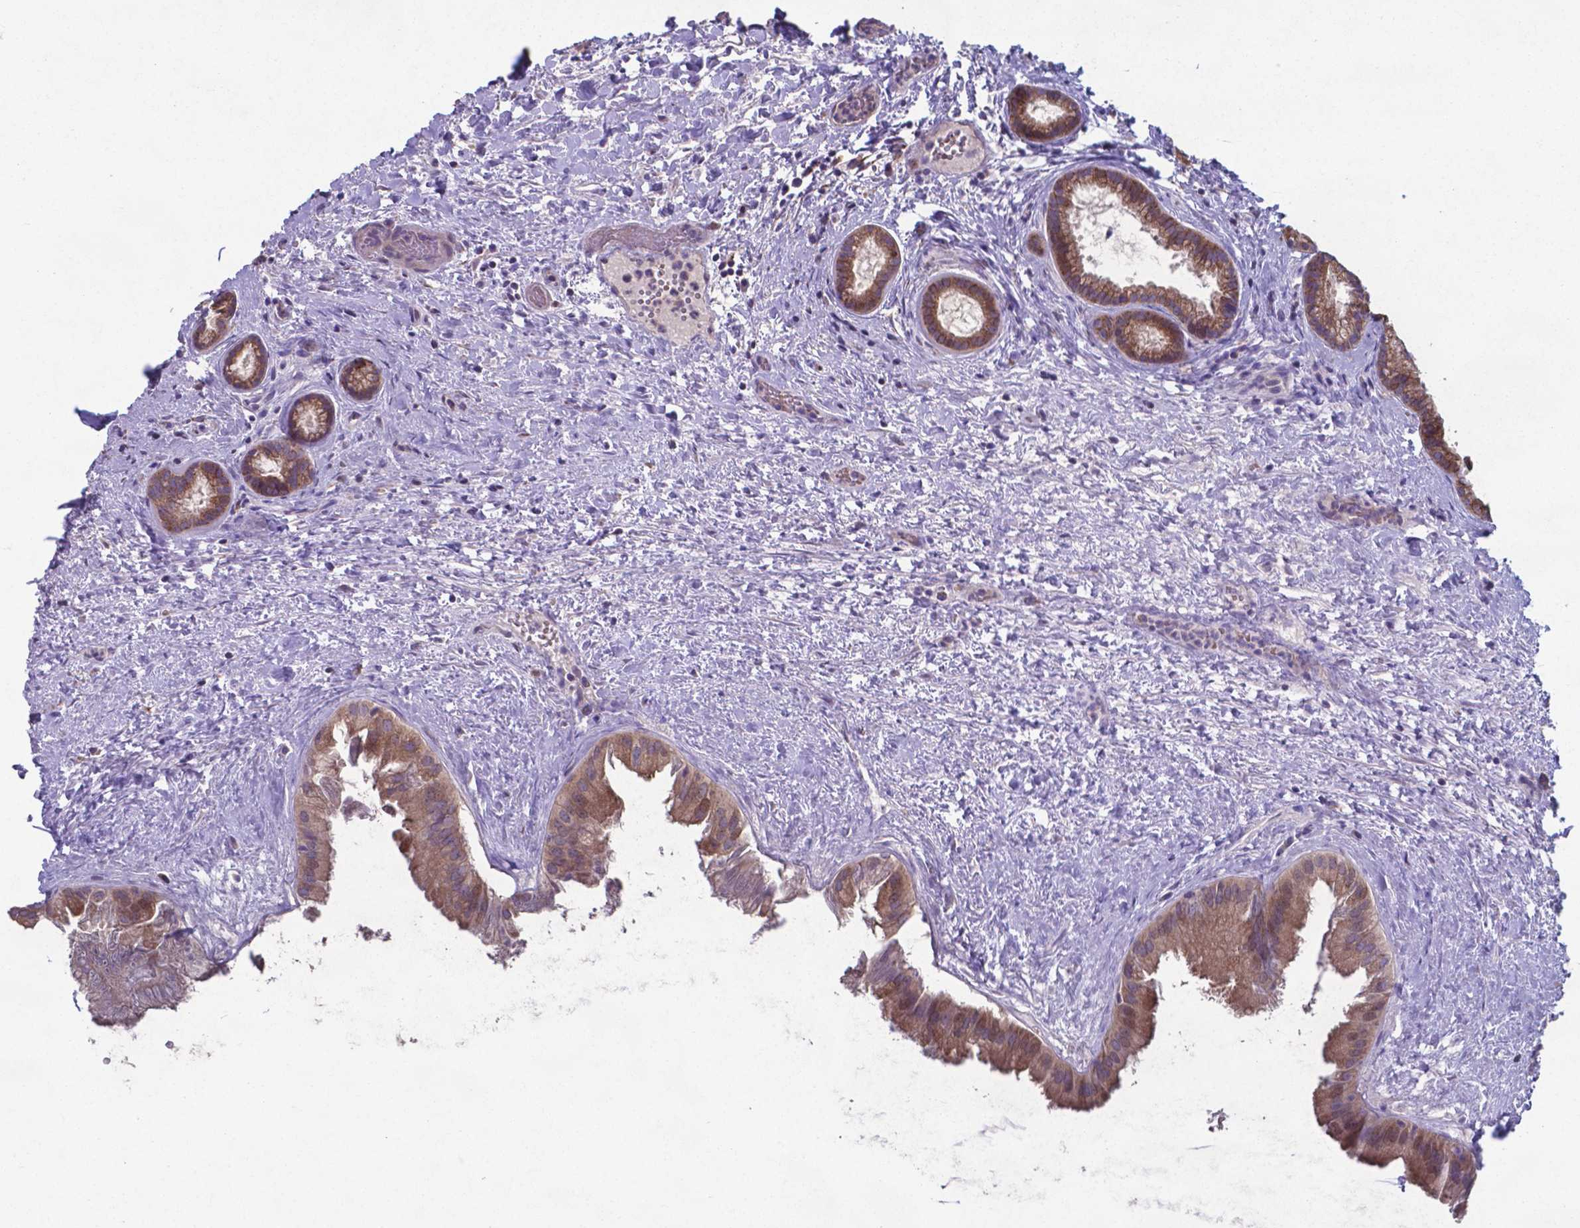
{"staining": {"intensity": "moderate", "quantity": ">75%", "location": "cytoplasmic/membranous"}, "tissue": "gallbladder", "cell_type": "Glandular cells", "image_type": "normal", "snomed": [{"axis": "morphology", "description": "Normal tissue, NOS"}, {"axis": "topography", "description": "Gallbladder"}], "caption": "Immunohistochemistry of unremarkable gallbladder displays medium levels of moderate cytoplasmic/membranous positivity in approximately >75% of glandular cells. Ihc stains the protein in brown and the nuclei are stained blue.", "gene": "TYRO3", "patient": {"sex": "male", "age": 70}}